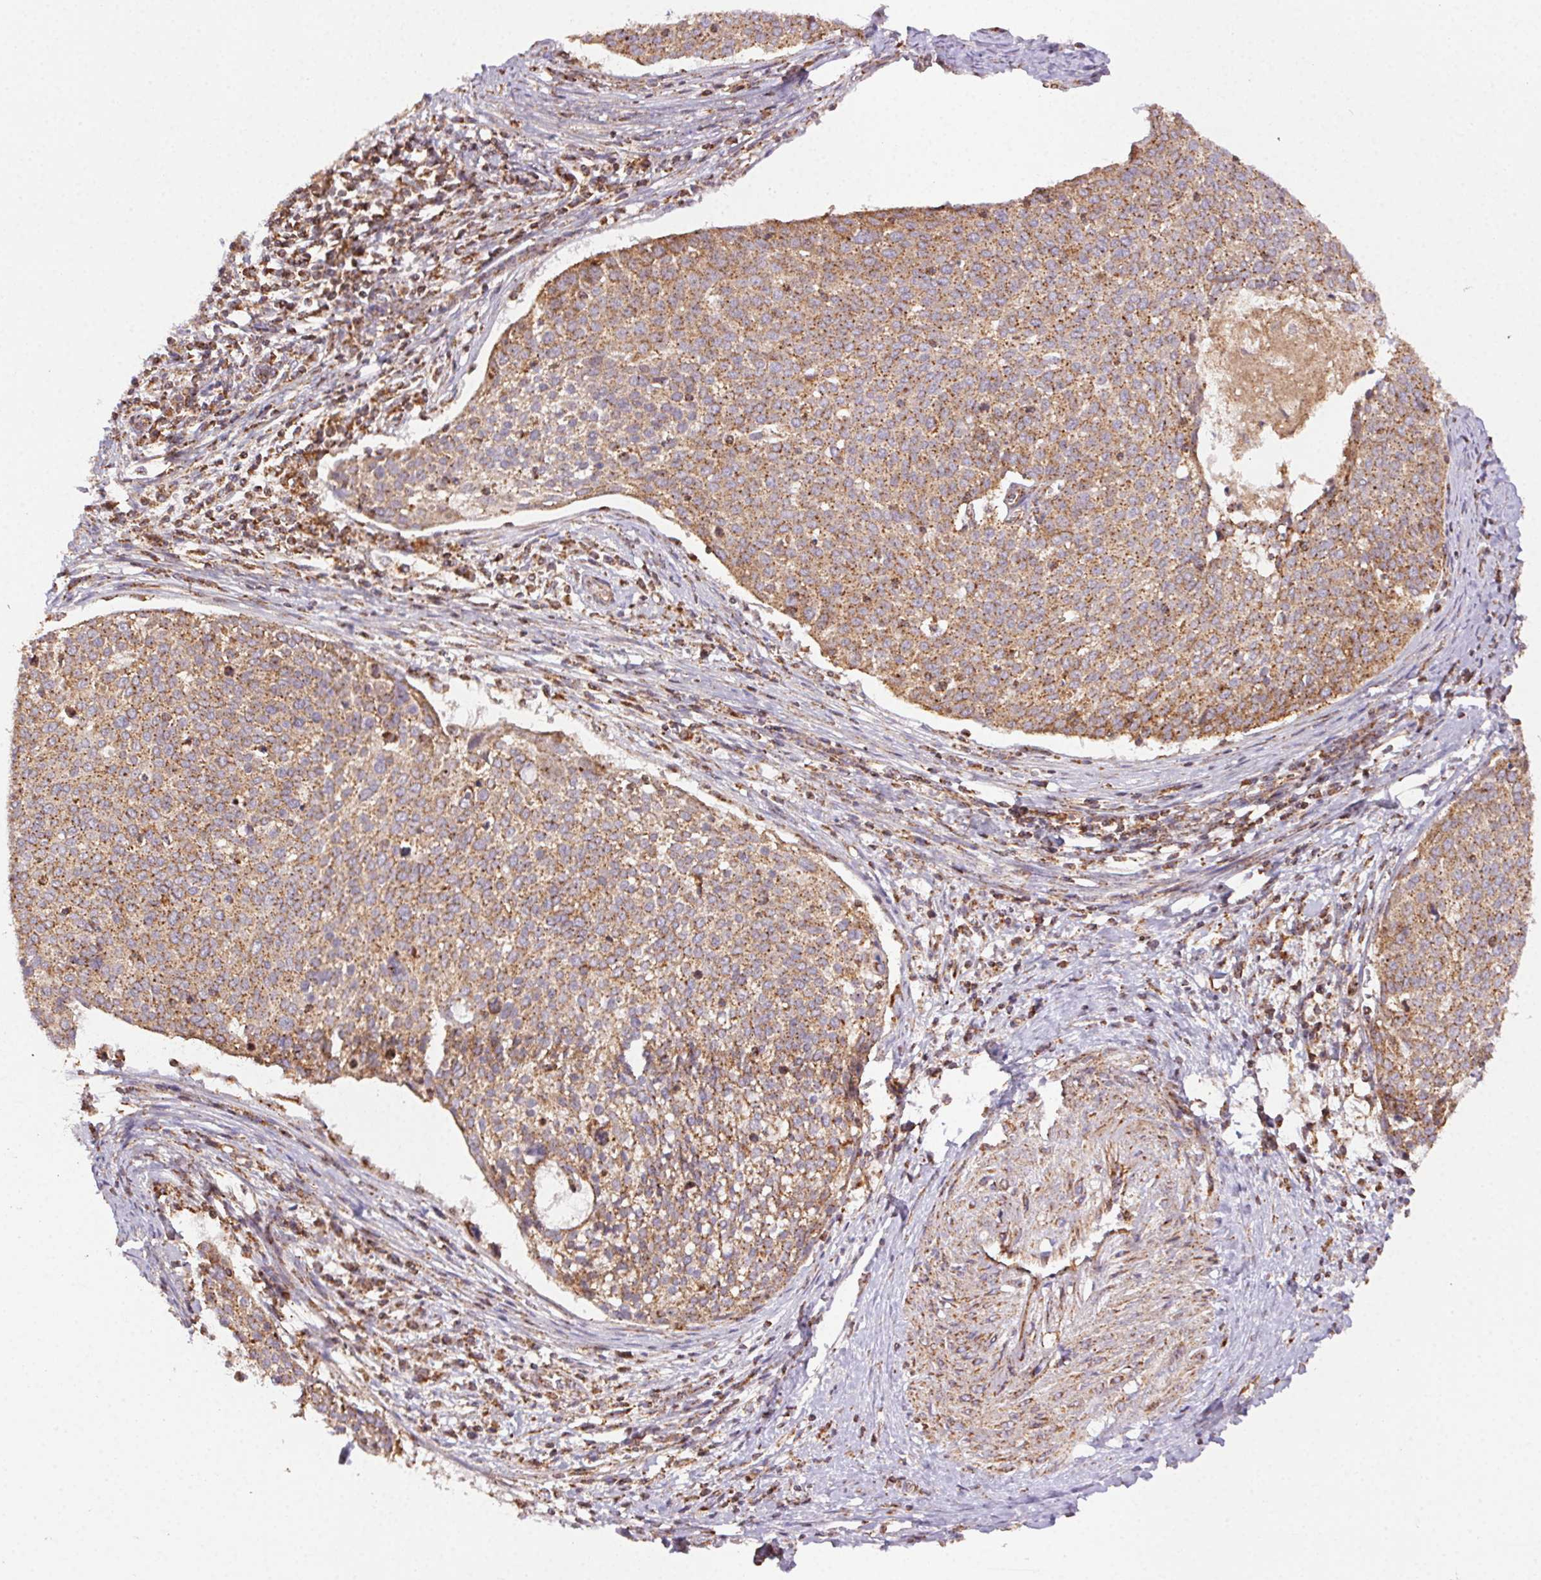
{"staining": {"intensity": "moderate", "quantity": ">75%", "location": "cytoplasmic/membranous"}, "tissue": "cervical cancer", "cell_type": "Tumor cells", "image_type": "cancer", "snomed": [{"axis": "morphology", "description": "Squamous cell carcinoma, NOS"}, {"axis": "topography", "description": "Cervix"}], "caption": "Protein staining of cervical cancer tissue demonstrates moderate cytoplasmic/membranous positivity in approximately >75% of tumor cells. (DAB = brown stain, brightfield microscopy at high magnification).", "gene": "CLPB", "patient": {"sex": "female", "age": 39}}